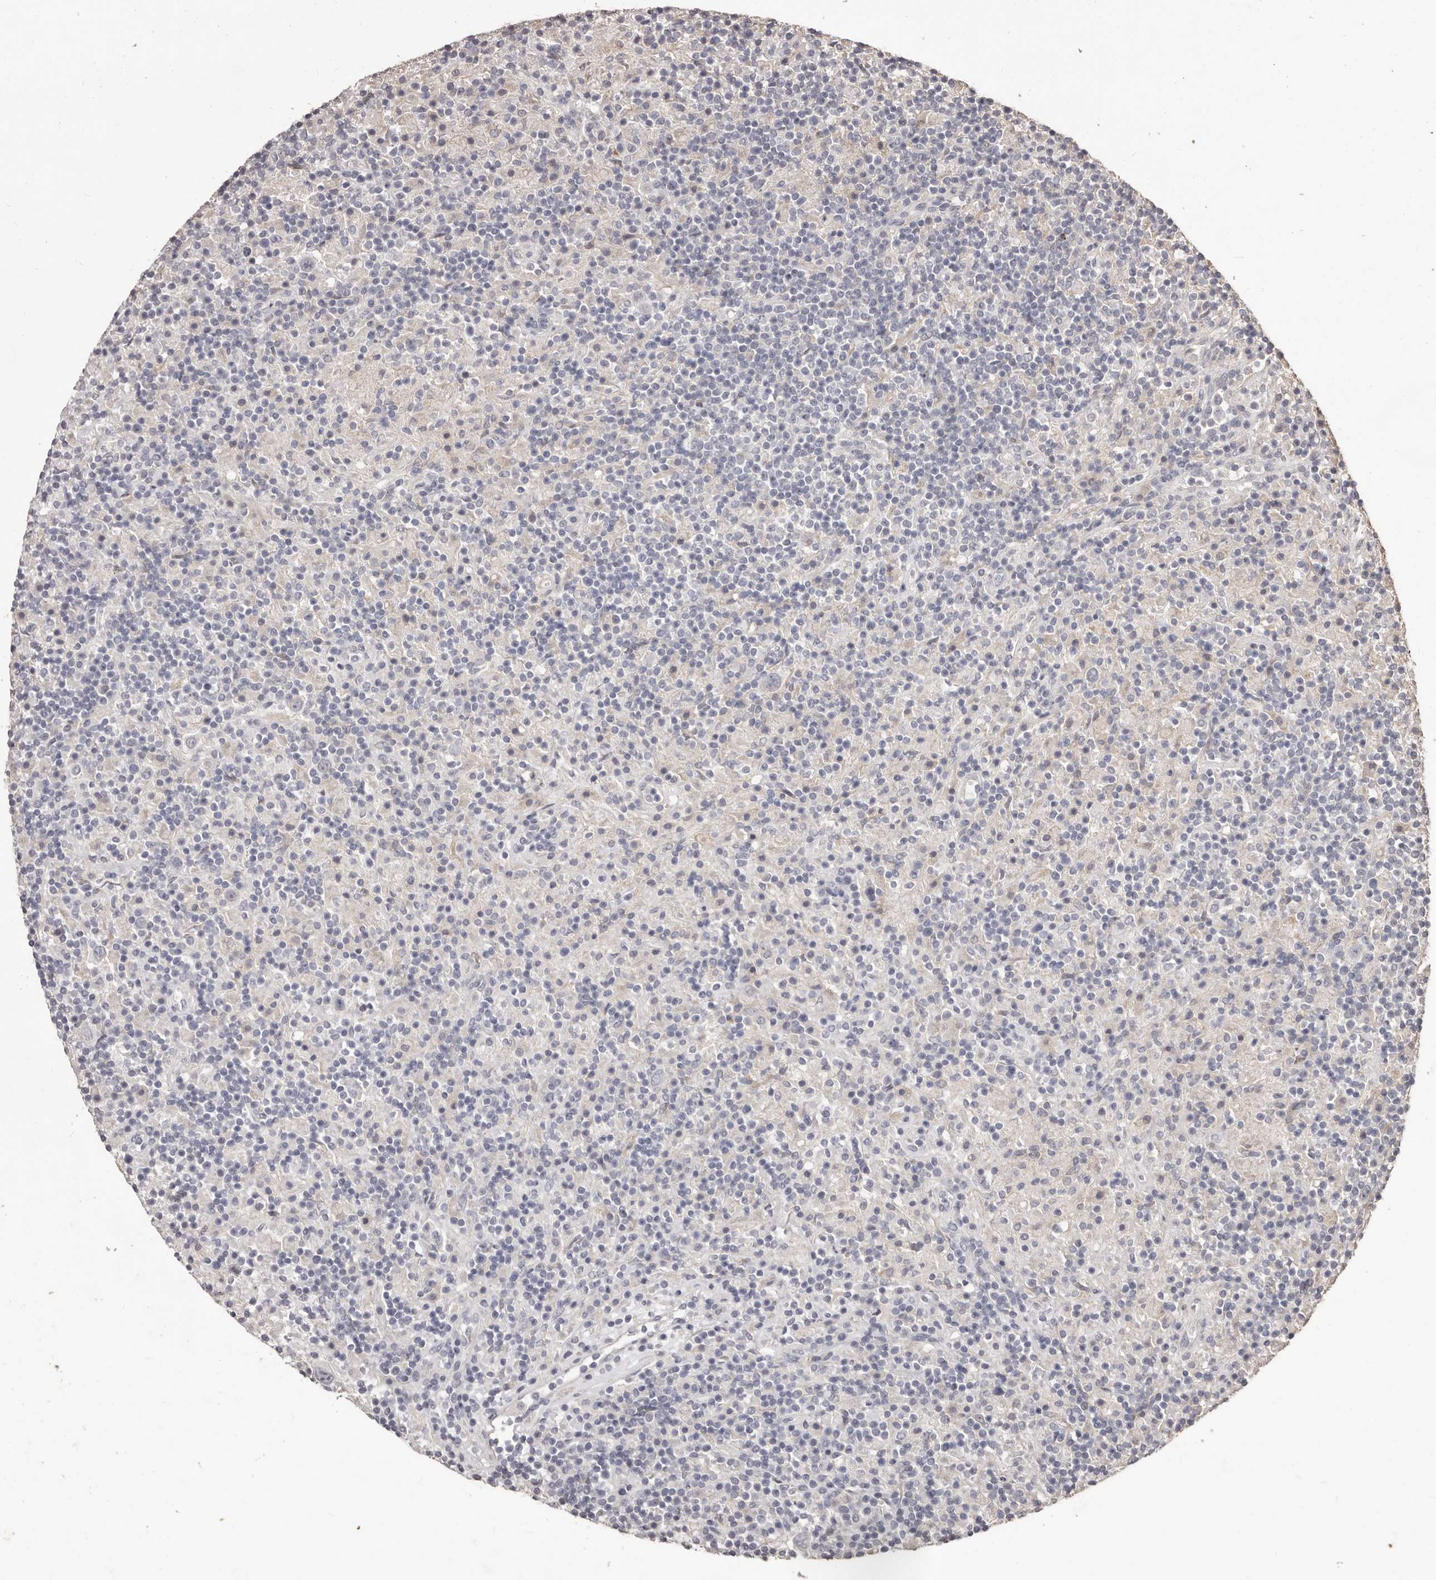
{"staining": {"intensity": "negative", "quantity": "none", "location": "none"}, "tissue": "lymphoma", "cell_type": "Tumor cells", "image_type": "cancer", "snomed": [{"axis": "morphology", "description": "Hodgkin's disease, NOS"}, {"axis": "topography", "description": "Lymph node"}], "caption": "Immunohistochemical staining of lymphoma reveals no significant expression in tumor cells.", "gene": "PRSS27", "patient": {"sex": "male", "age": 70}}